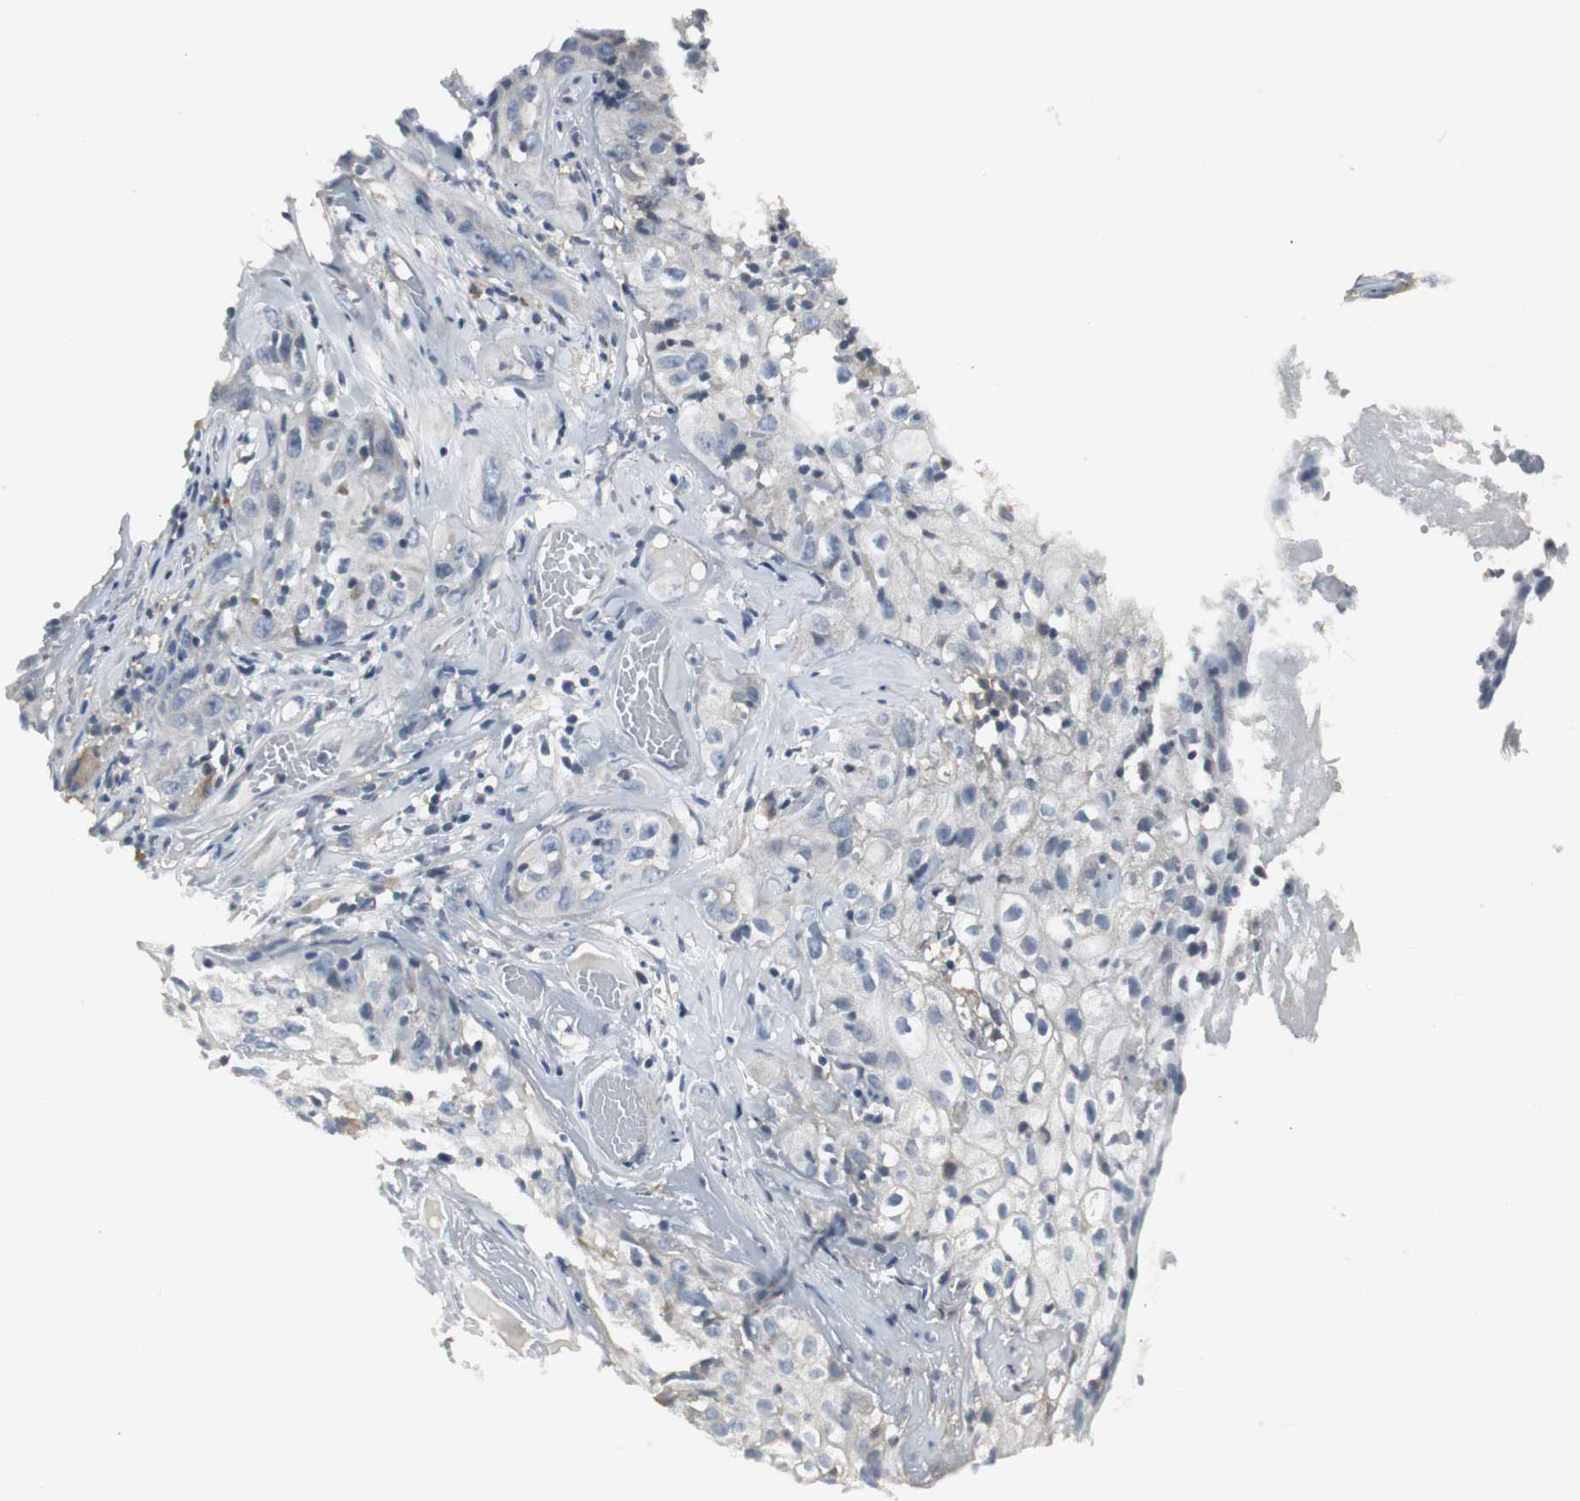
{"staining": {"intensity": "negative", "quantity": "none", "location": "none"}, "tissue": "skin cancer", "cell_type": "Tumor cells", "image_type": "cancer", "snomed": [{"axis": "morphology", "description": "Squamous cell carcinoma, NOS"}, {"axis": "topography", "description": "Skin"}], "caption": "An immunohistochemistry (IHC) photomicrograph of squamous cell carcinoma (skin) is shown. There is no staining in tumor cells of squamous cell carcinoma (skin). The staining is performed using DAB brown chromogen with nuclei counter-stained in using hematoxylin.", "gene": "SLC2A5", "patient": {"sex": "male", "age": 65}}